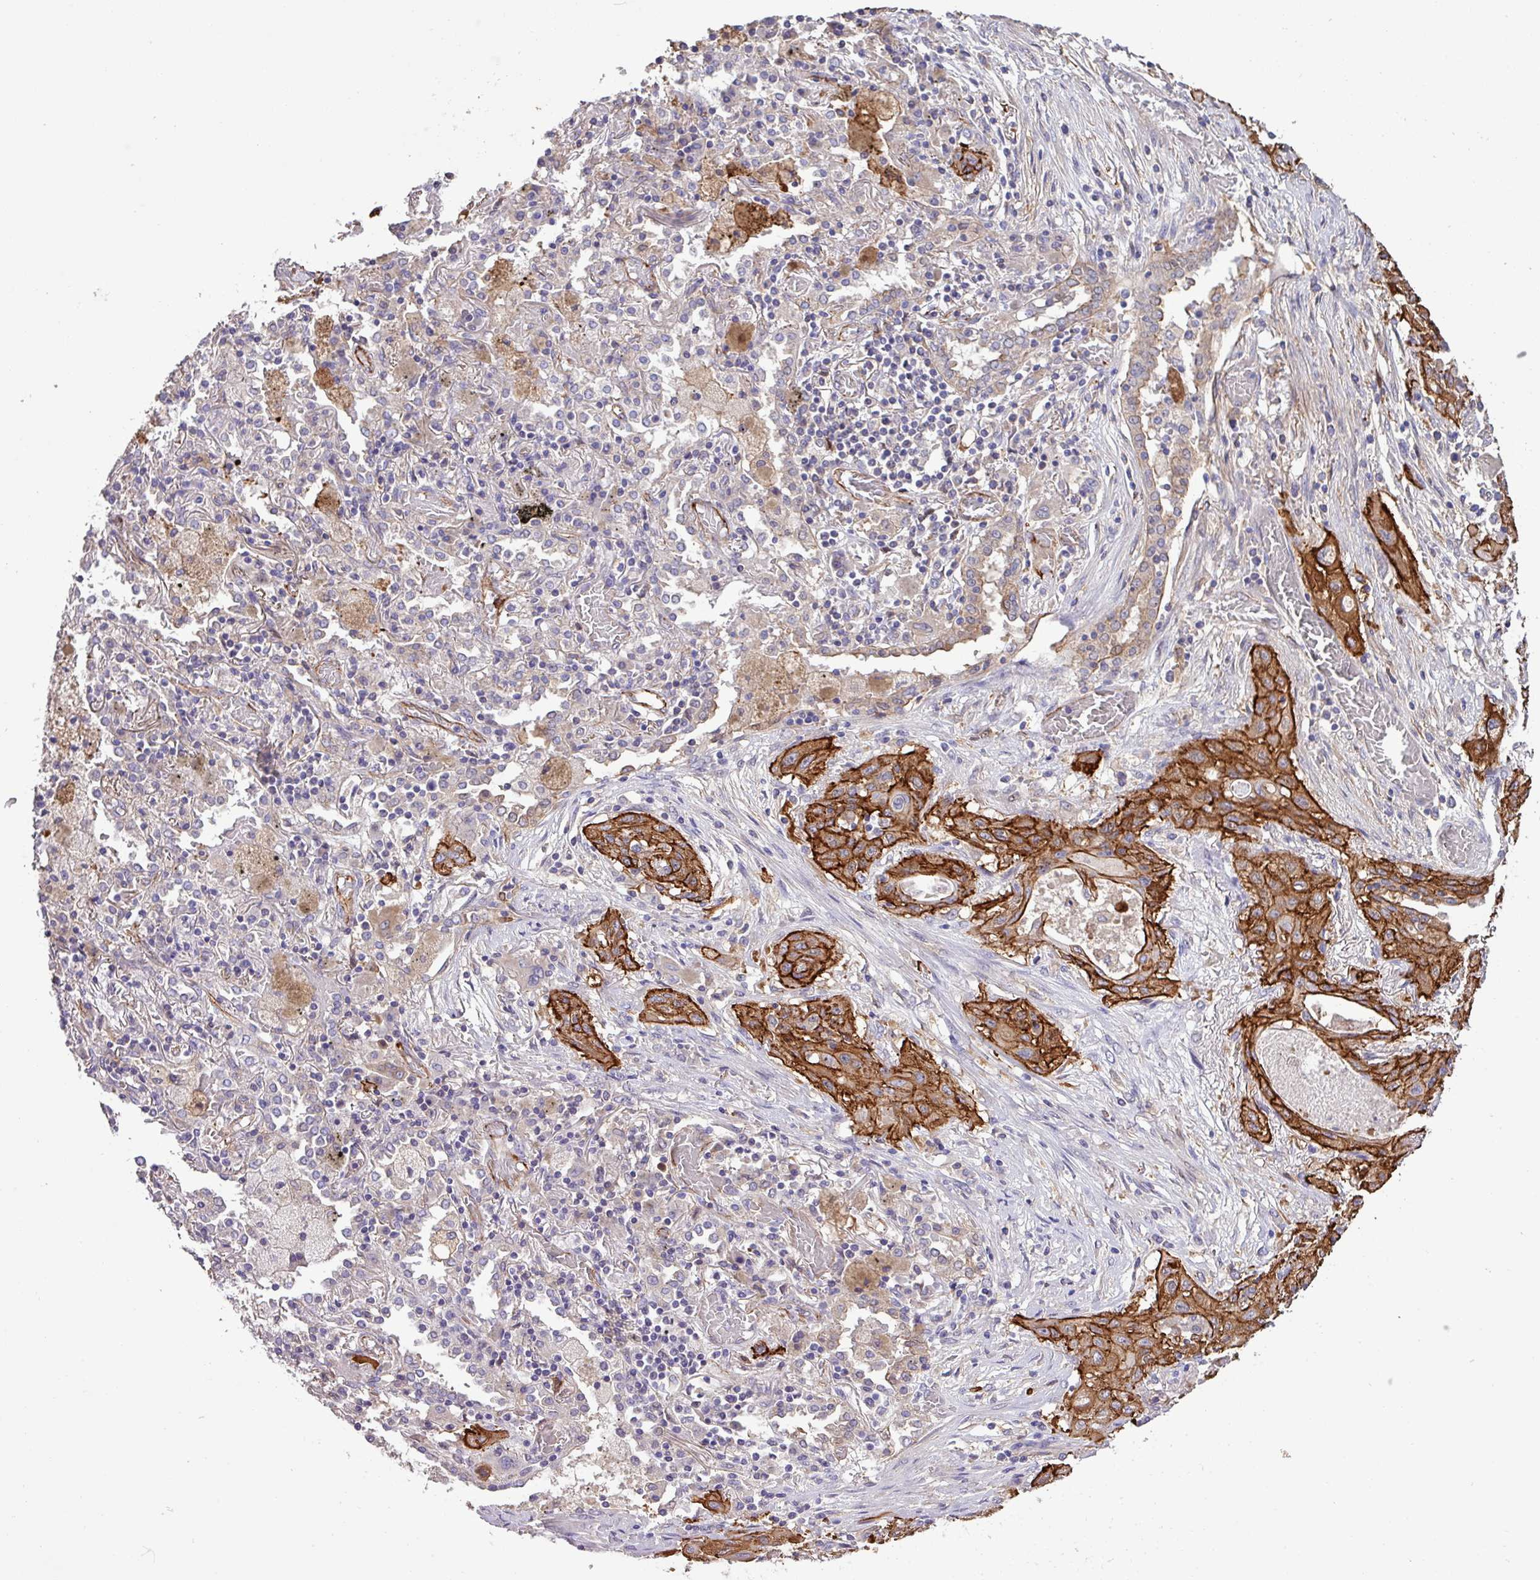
{"staining": {"intensity": "strong", "quantity": ">75%", "location": "cytoplasmic/membranous"}, "tissue": "lung cancer", "cell_type": "Tumor cells", "image_type": "cancer", "snomed": [{"axis": "morphology", "description": "Squamous cell carcinoma, NOS"}, {"axis": "topography", "description": "Lung"}], "caption": "Strong cytoplasmic/membranous expression is identified in approximately >75% of tumor cells in lung cancer.", "gene": "LRRC53", "patient": {"sex": "female", "age": 47}}